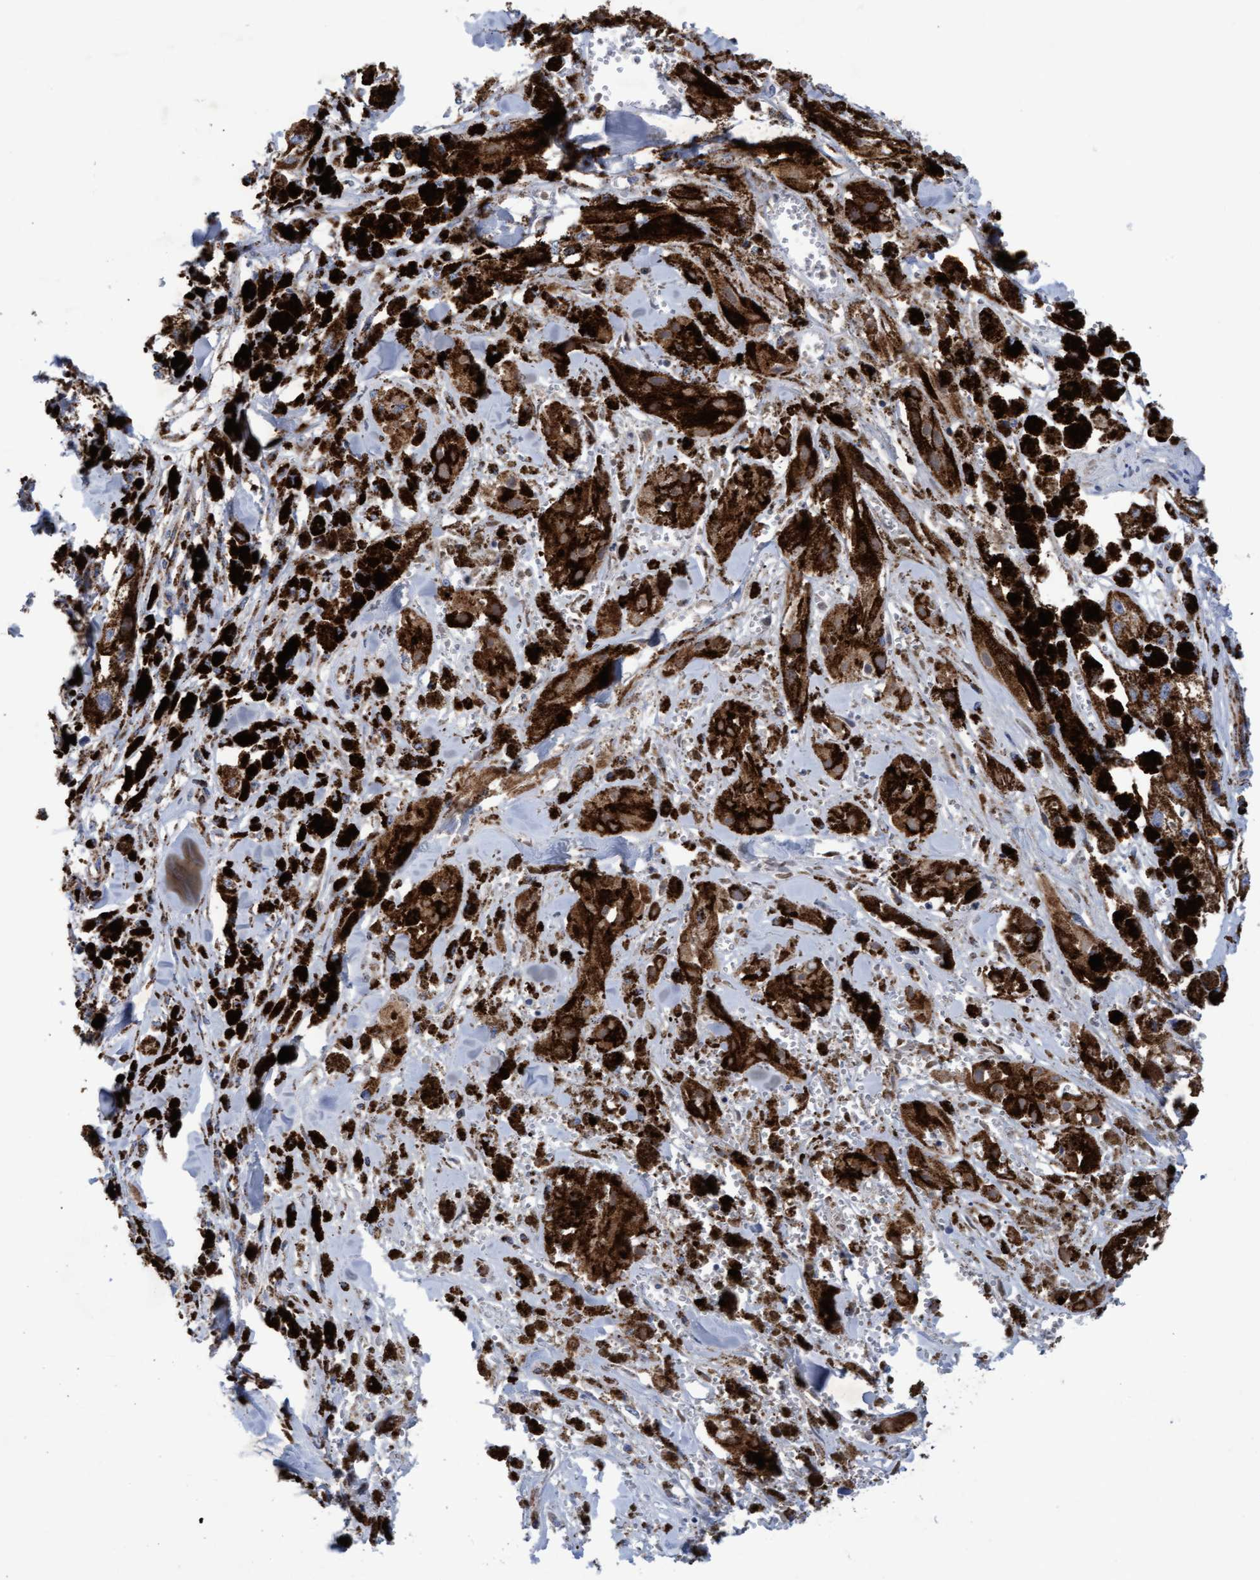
{"staining": {"intensity": "strong", "quantity": ">75%", "location": "cytoplasmic/membranous"}, "tissue": "melanoma", "cell_type": "Tumor cells", "image_type": "cancer", "snomed": [{"axis": "morphology", "description": "Malignant melanoma, NOS"}, {"axis": "topography", "description": "Skin"}], "caption": "Melanoma stained with a brown dye demonstrates strong cytoplasmic/membranous positive positivity in about >75% of tumor cells.", "gene": "MRPL38", "patient": {"sex": "male", "age": 88}}